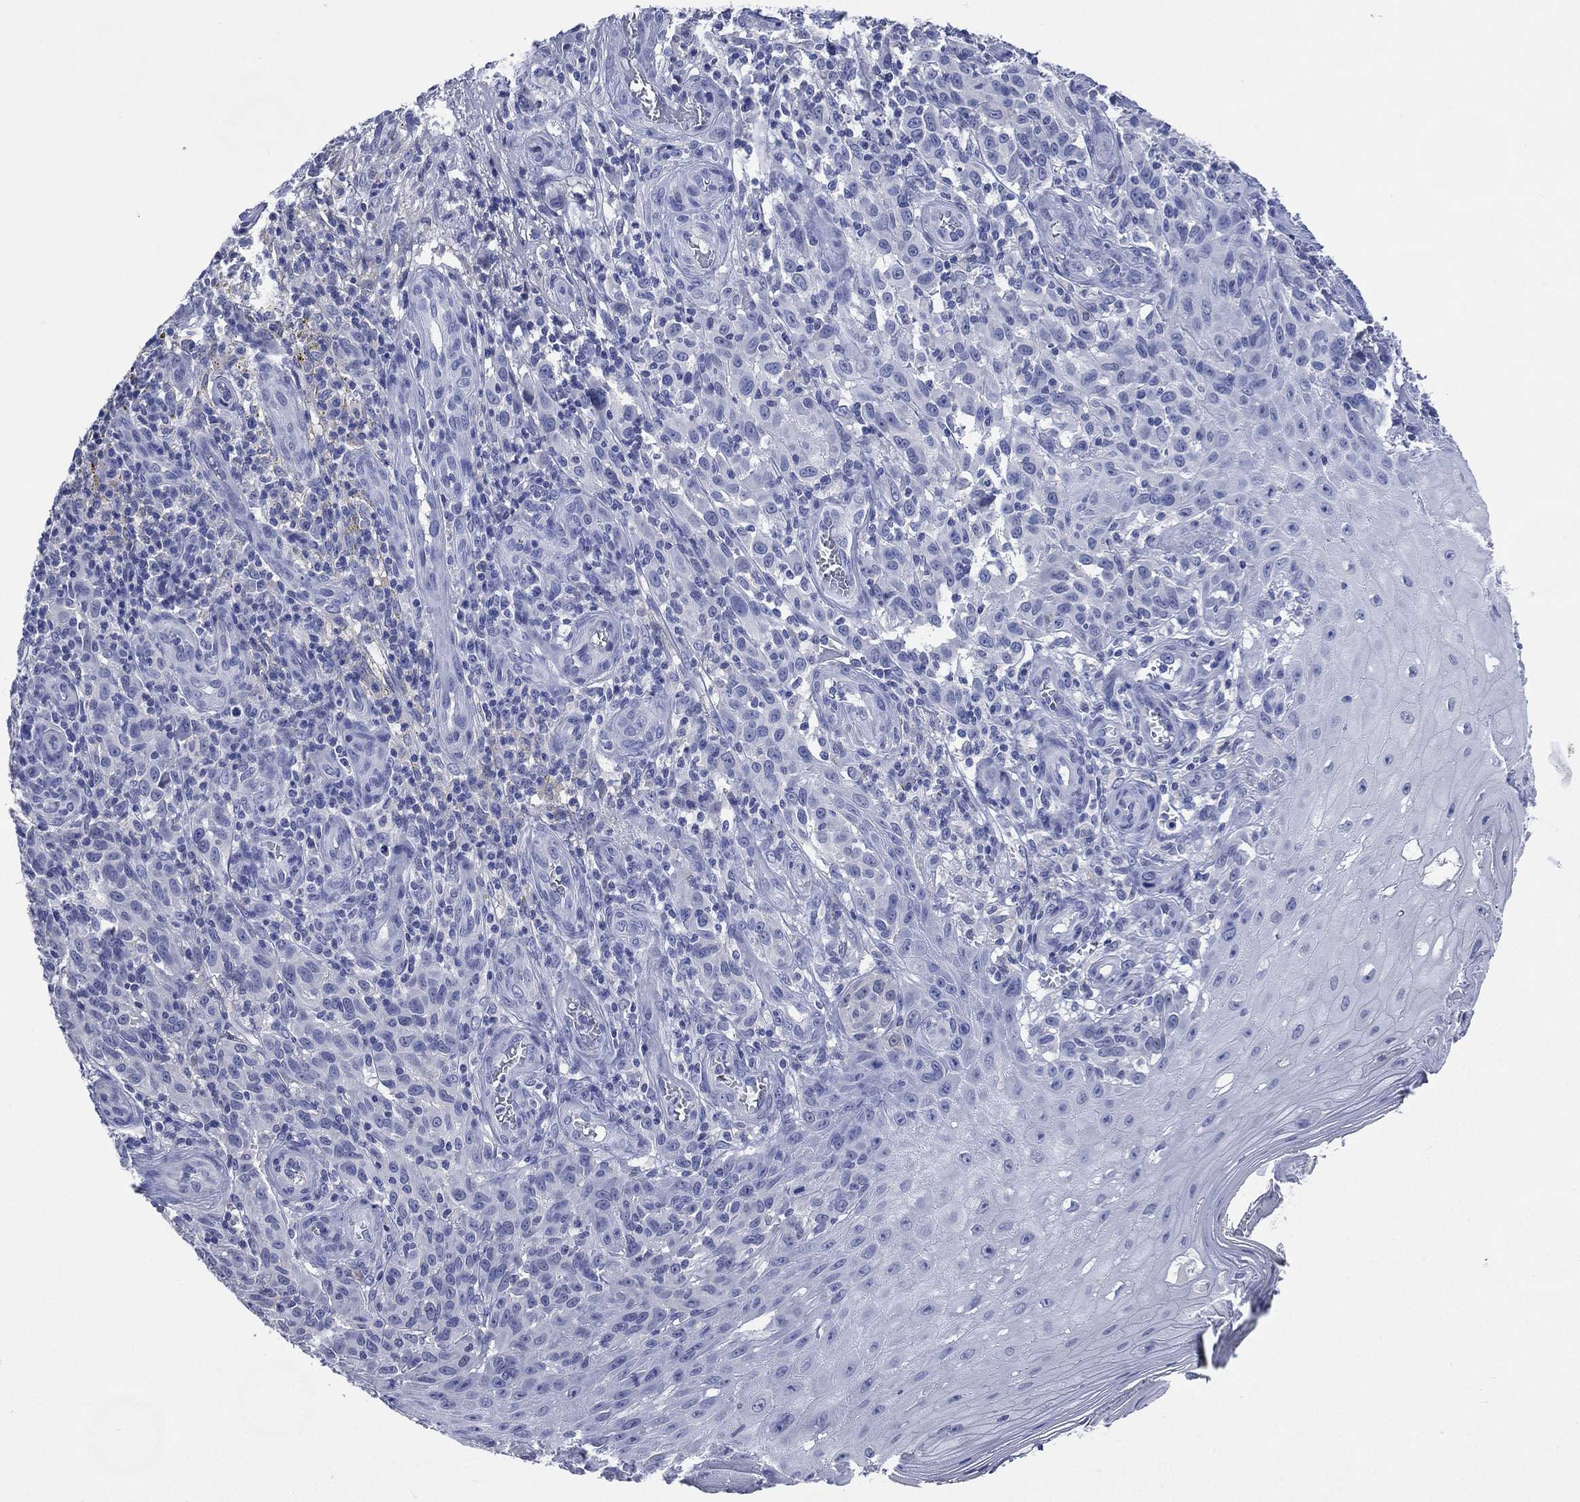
{"staining": {"intensity": "negative", "quantity": "none", "location": "none"}, "tissue": "melanoma", "cell_type": "Tumor cells", "image_type": "cancer", "snomed": [{"axis": "morphology", "description": "Malignant melanoma, NOS"}, {"axis": "topography", "description": "Skin"}], "caption": "The histopathology image exhibits no staining of tumor cells in melanoma.", "gene": "TMEM247", "patient": {"sex": "female", "age": 53}}